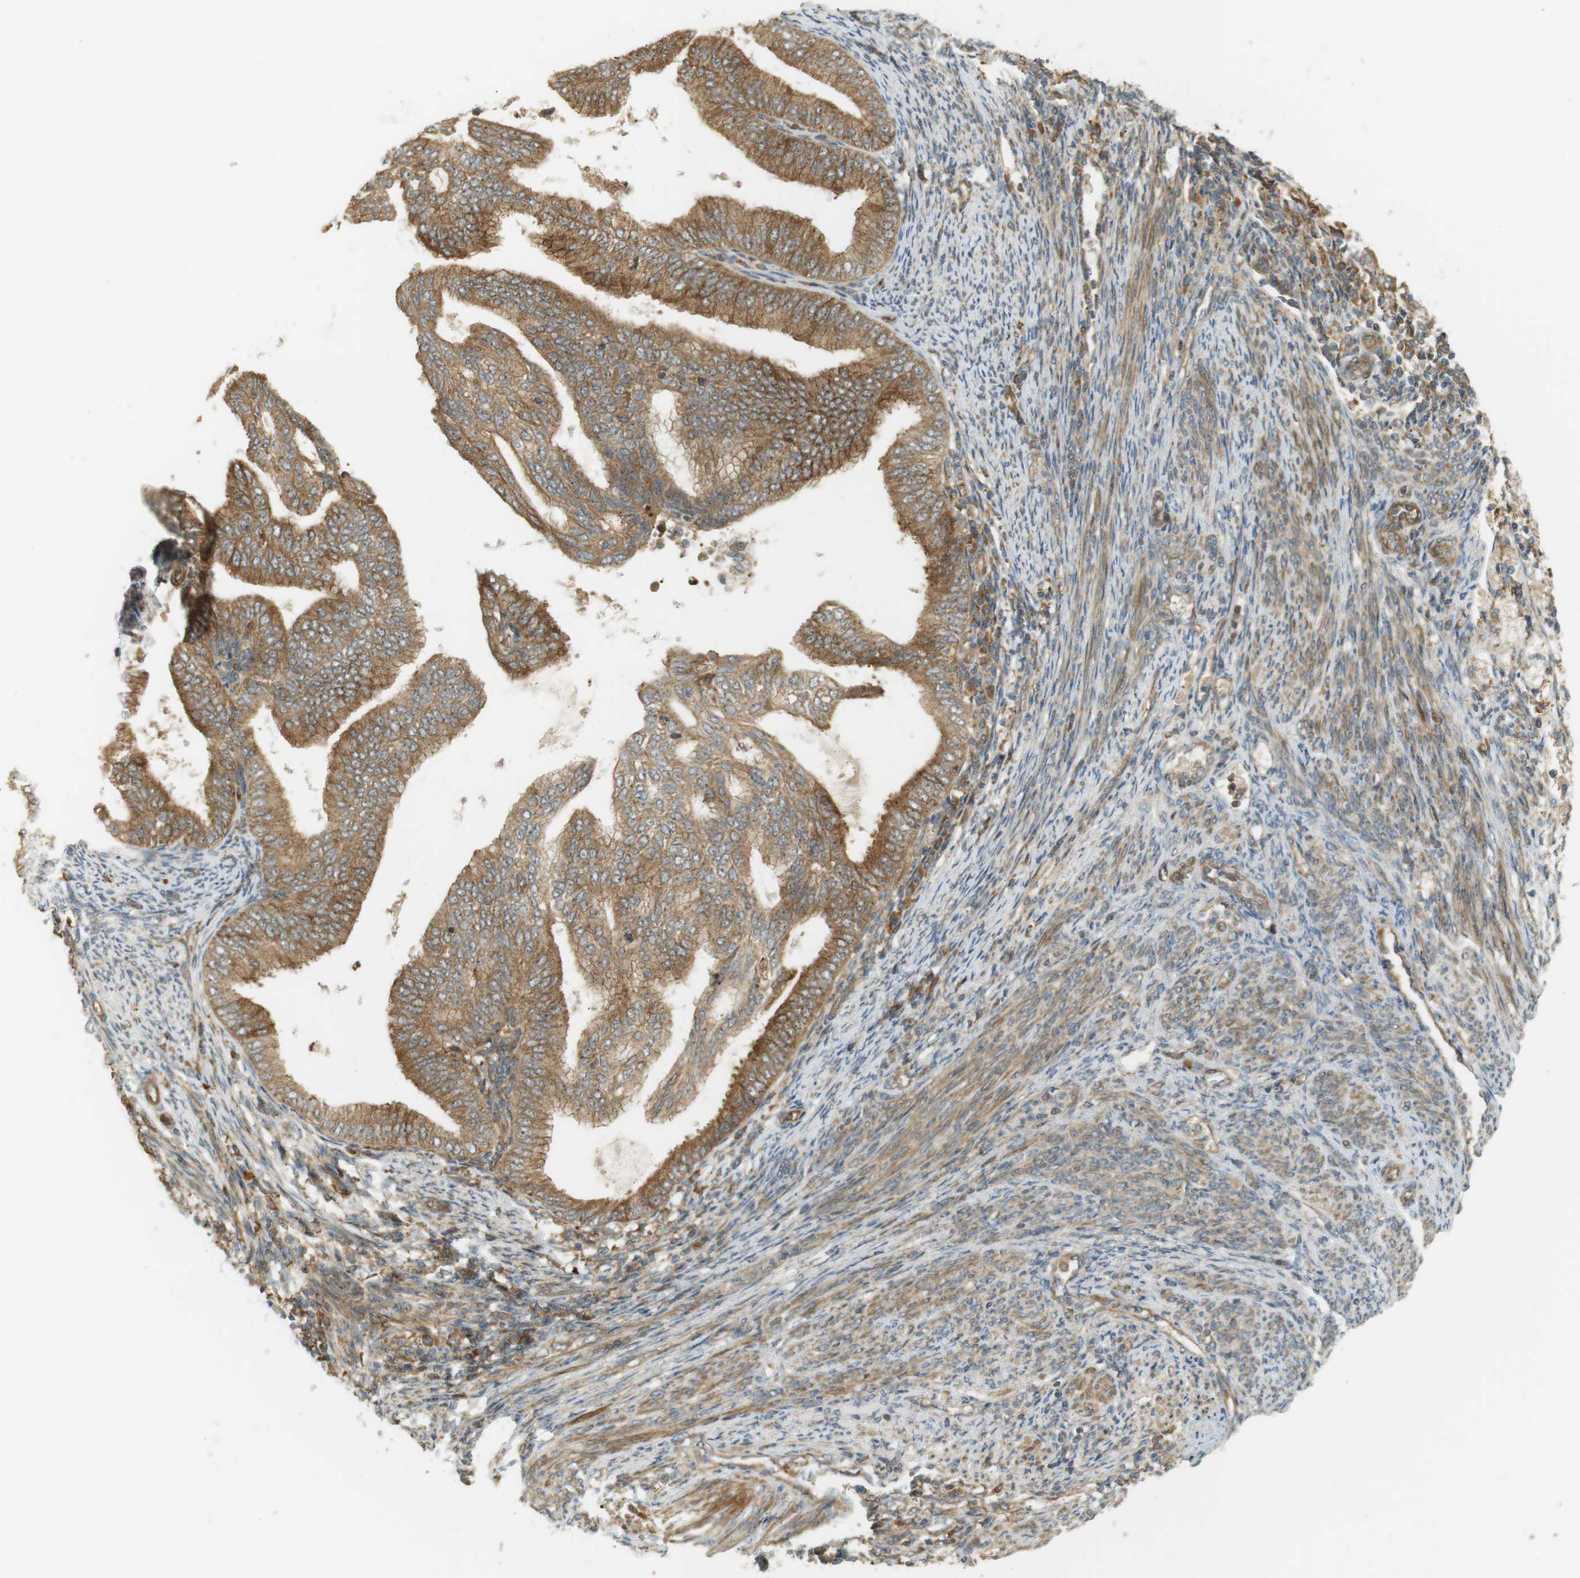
{"staining": {"intensity": "strong", "quantity": ">75%", "location": "cytoplasmic/membranous,nuclear"}, "tissue": "endometrial cancer", "cell_type": "Tumor cells", "image_type": "cancer", "snomed": [{"axis": "morphology", "description": "Adenocarcinoma, NOS"}, {"axis": "topography", "description": "Endometrium"}], "caption": "Immunohistochemical staining of human endometrial cancer (adenocarcinoma) displays high levels of strong cytoplasmic/membranous and nuclear staining in about >75% of tumor cells. (brown staining indicates protein expression, while blue staining denotes nuclei).", "gene": "PA2G4", "patient": {"sex": "female", "age": 58}}